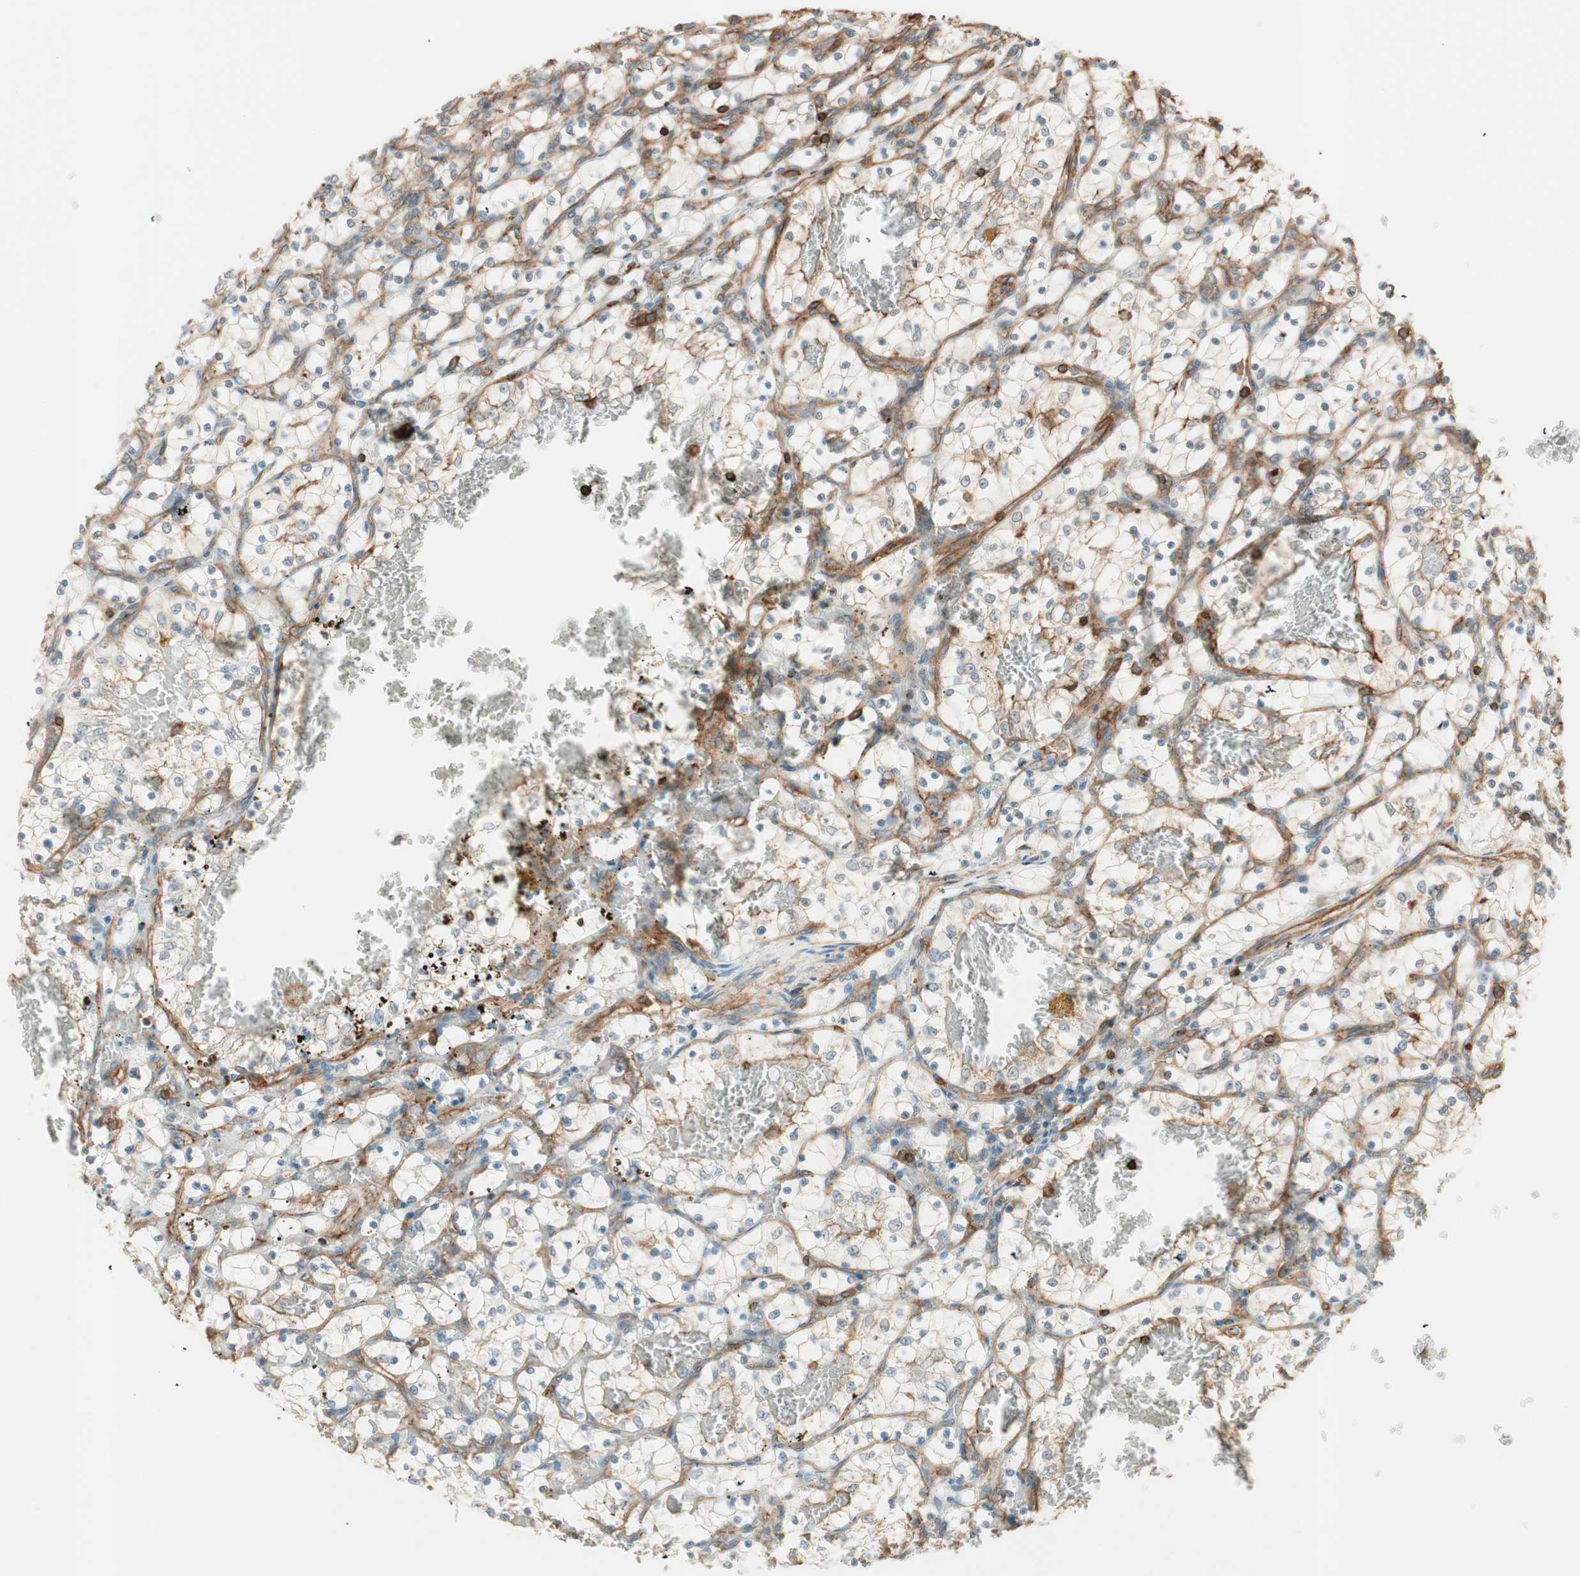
{"staining": {"intensity": "negative", "quantity": "none", "location": "none"}, "tissue": "renal cancer", "cell_type": "Tumor cells", "image_type": "cancer", "snomed": [{"axis": "morphology", "description": "Adenocarcinoma, NOS"}, {"axis": "topography", "description": "Kidney"}], "caption": "Tumor cells show no significant protein expression in renal cancer.", "gene": "TCP11L1", "patient": {"sex": "female", "age": 69}}